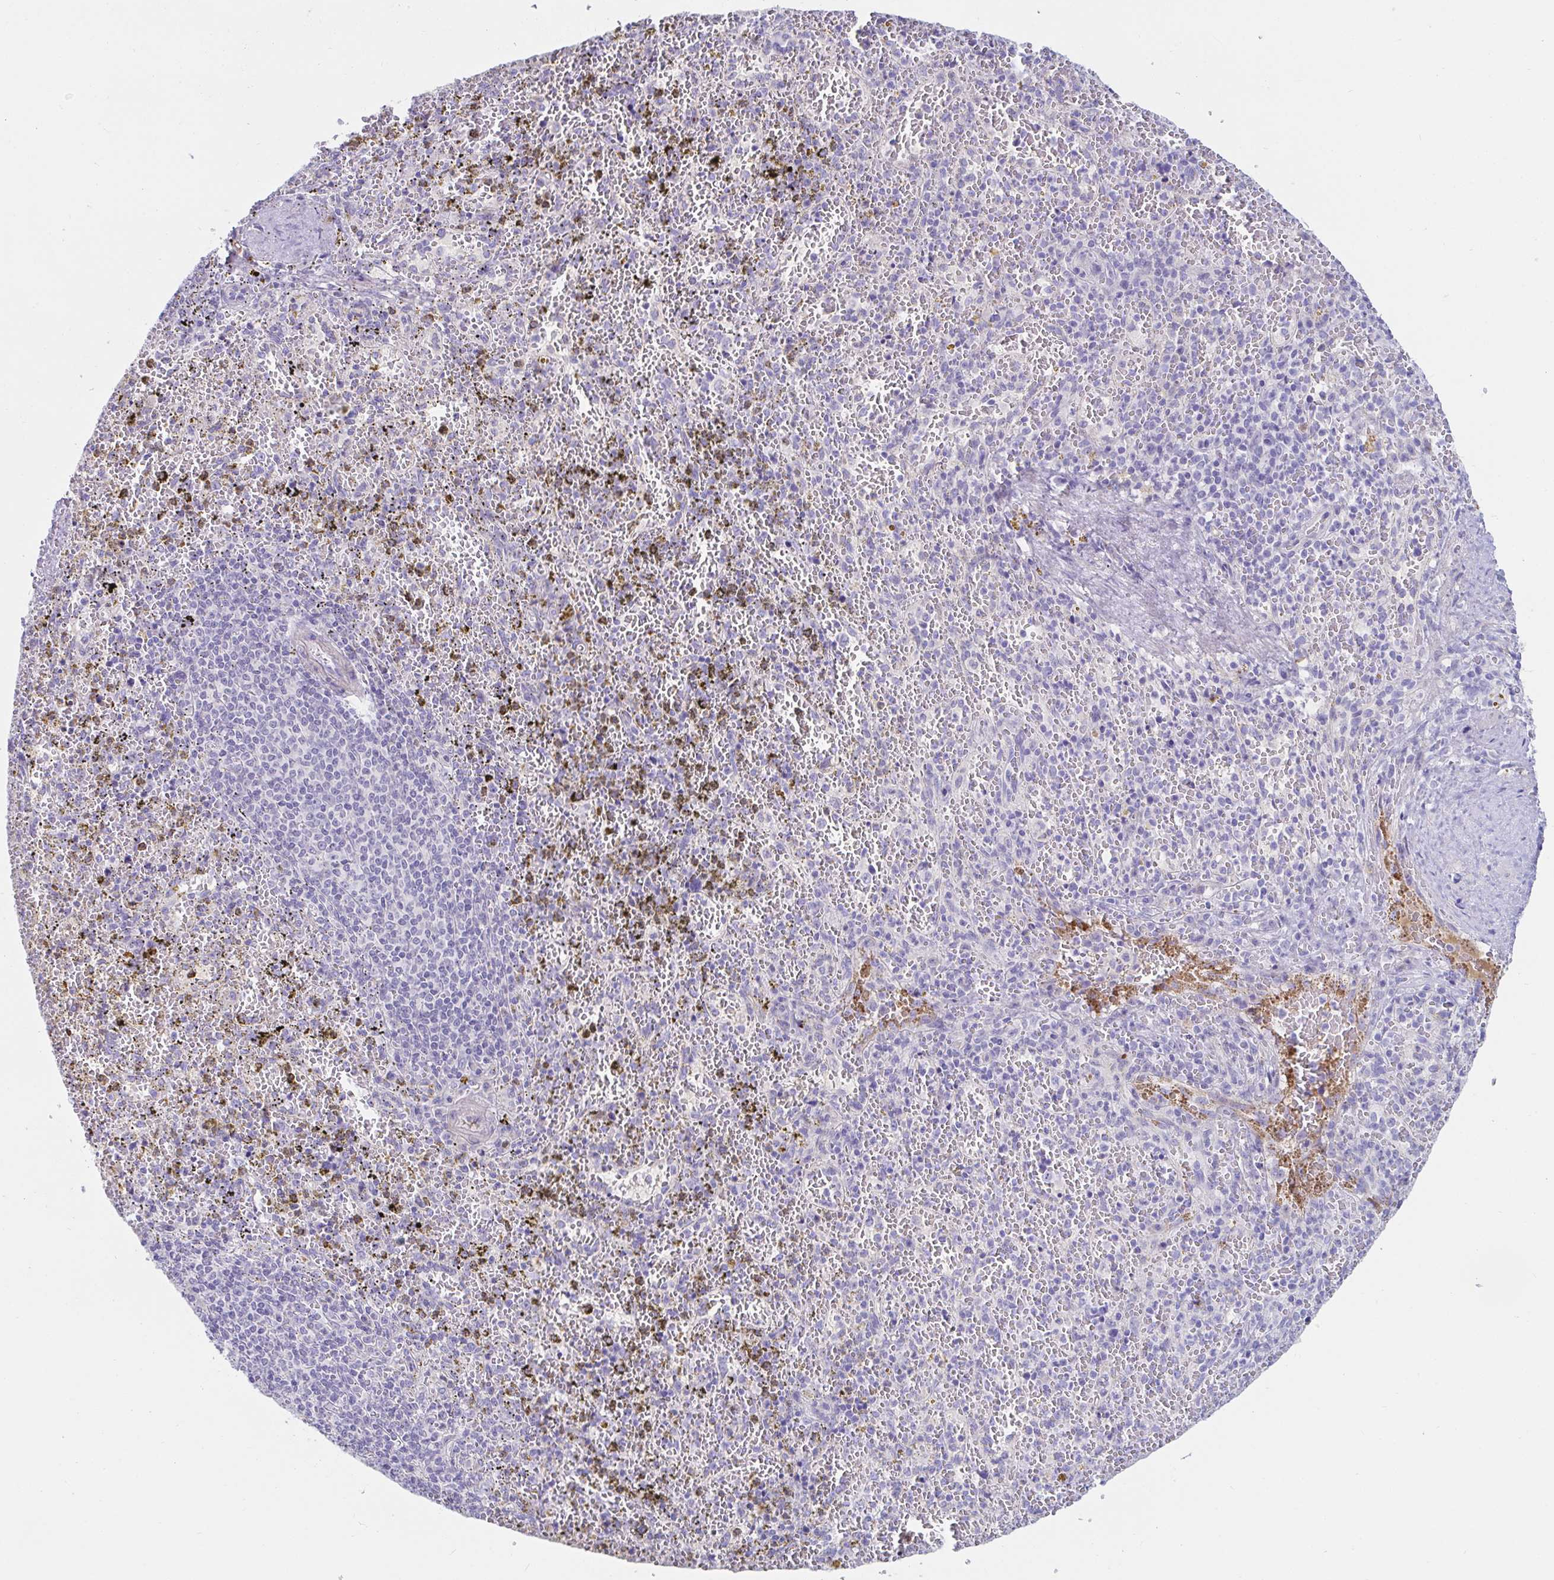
{"staining": {"intensity": "negative", "quantity": "none", "location": "none"}, "tissue": "spleen", "cell_type": "Cells in red pulp", "image_type": "normal", "snomed": [{"axis": "morphology", "description": "Normal tissue, NOS"}, {"axis": "topography", "description": "Spleen"}], "caption": "This is a micrograph of immunohistochemistry (IHC) staining of unremarkable spleen, which shows no positivity in cells in red pulp.", "gene": "C4orf17", "patient": {"sex": "female", "age": 50}}